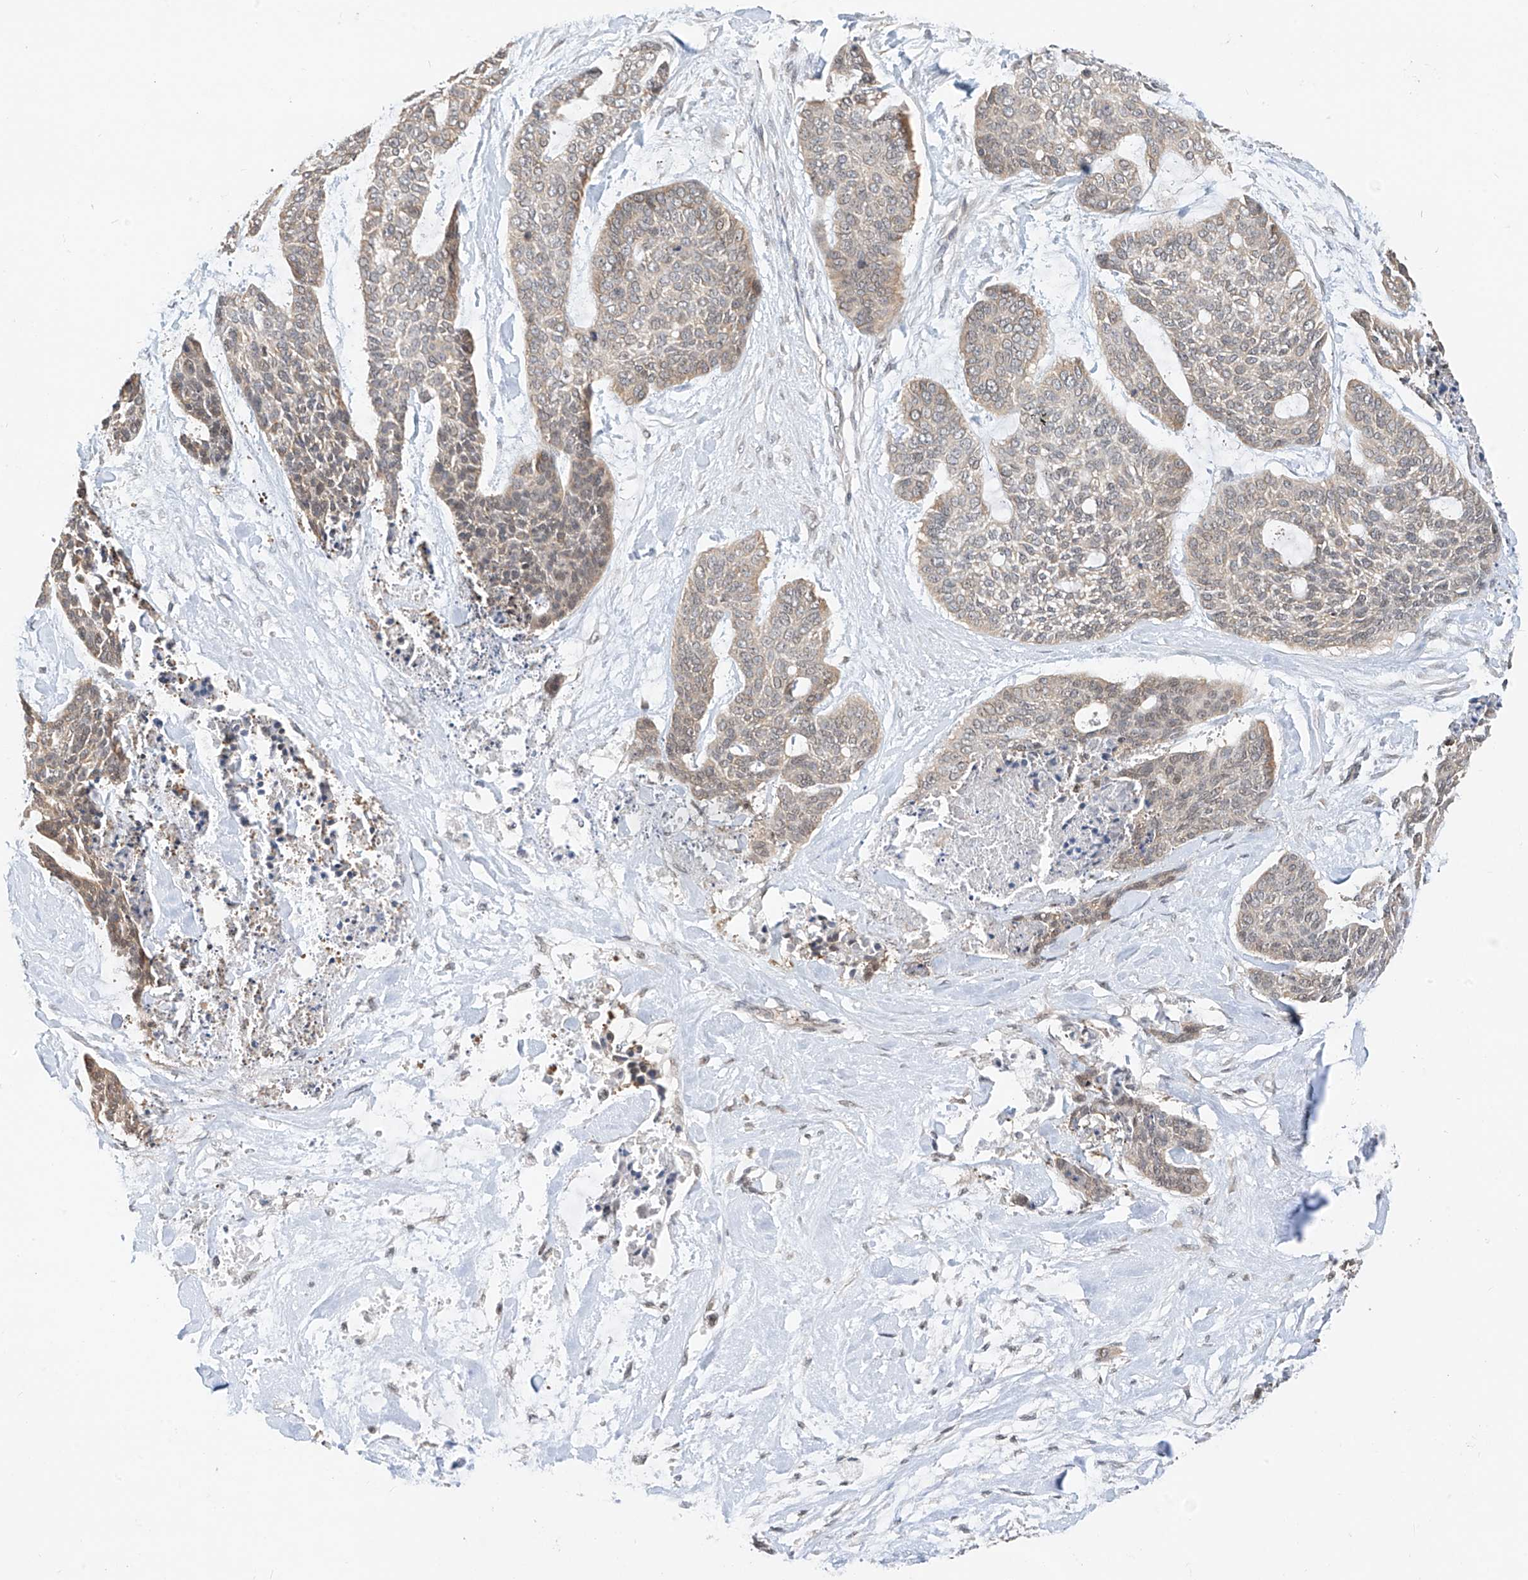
{"staining": {"intensity": "weak", "quantity": ">75%", "location": "cytoplasmic/membranous"}, "tissue": "skin cancer", "cell_type": "Tumor cells", "image_type": "cancer", "snomed": [{"axis": "morphology", "description": "Basal cell carcinoma"}, {"axis": "topography", "description": "Skin"}], "caption": "Basal cell carcinoma (skin) was stained to show a protein in brown. There is low levels of weak cytoplasmic/membranous staining in about >75% of tumor cells.", "gene": "PPA2", "patient": {"sex": "female", "age": 64}}